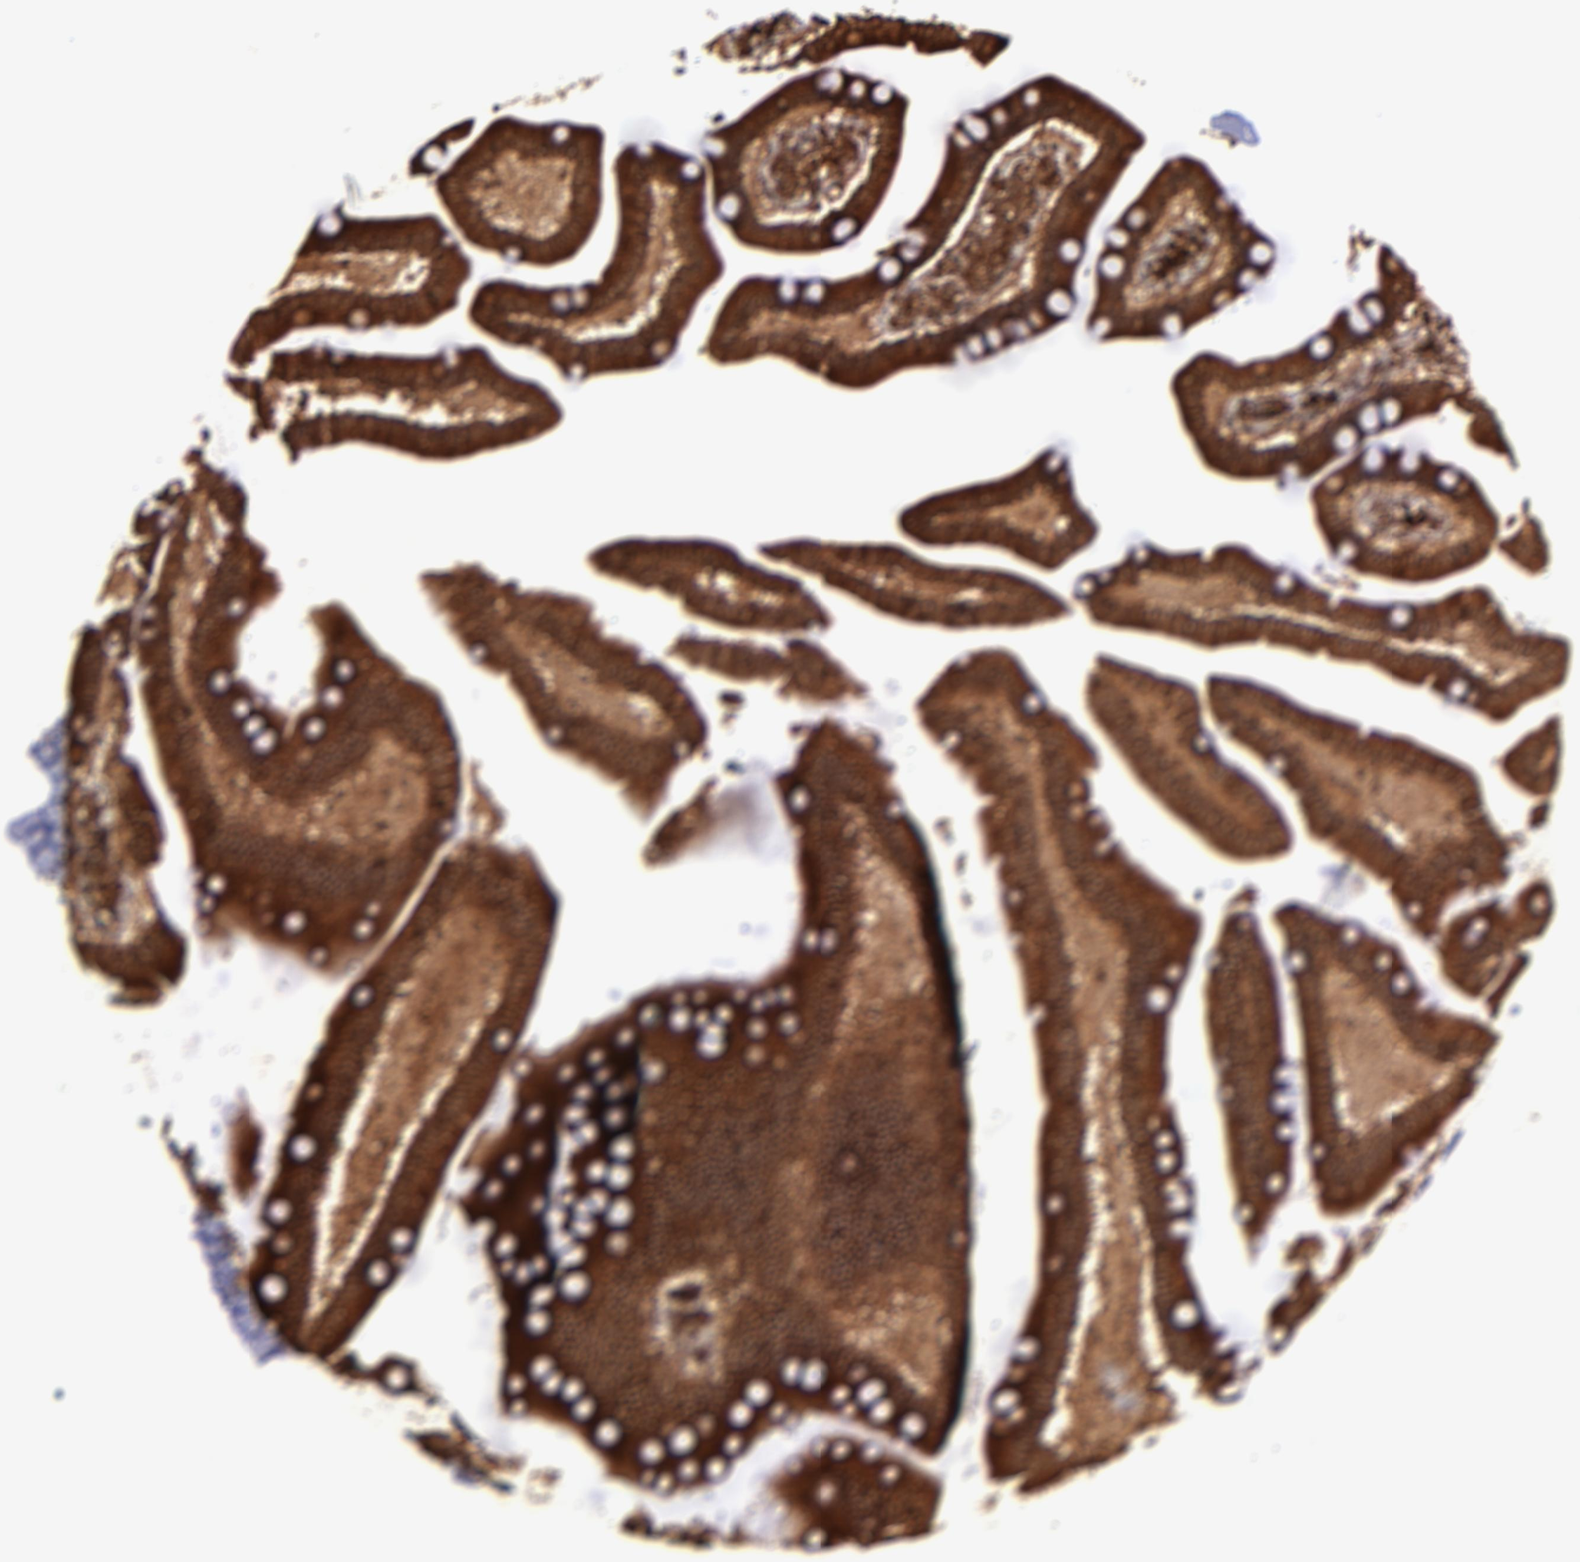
{"staining": {"intensity": "strong", "quantity": ">75%", "location": "cytoplasmic/membranous,nuclear"}, "tissue": "duodenum", "cell_type": "Glandular cells", "image_type": "normal", "snomed": [{"axis": "morphology", "description": "Normal tissue, NOS"}, {"axis": "topography", "description": "Duodenum"}], "caption": "This image demonstrates immunohistochemistry (IHC) staining of normal human duodenum, with high strong cytoplasmic/membranous,nuclear staining in approximately >75% of glandular cells.", "gene": "EIF4ENIF1", "patient": {"sex": "male", "age": 66}}